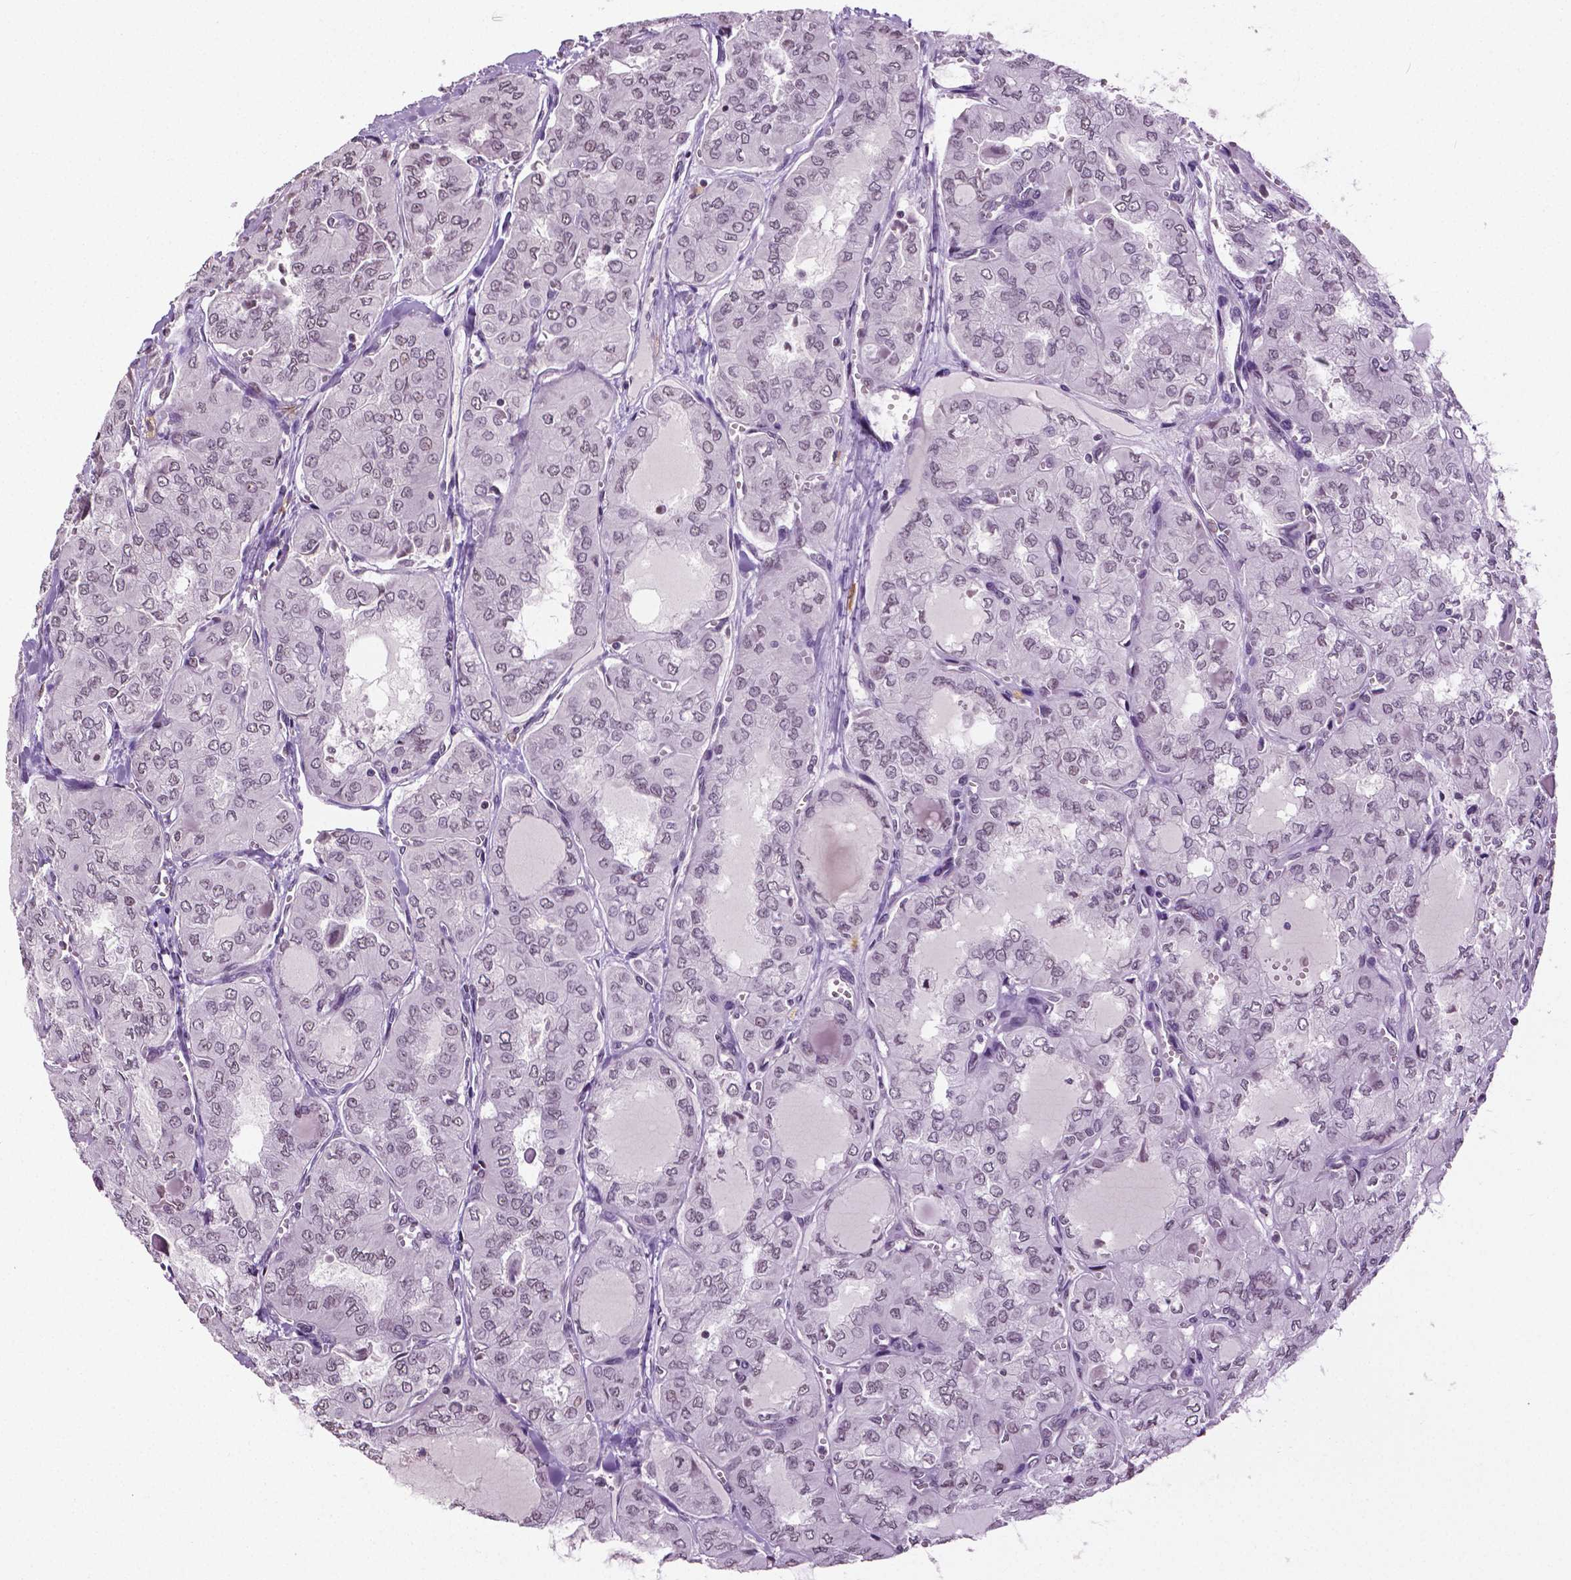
{"staining": {"intensity": "negative", "quantity": "none", "location": "none"}, "tissue": "thyroid cancer", "cell_type": "Tumor cells", "image_type": "cancer", "snomed": [{"axis": "morphology", "description": "Papillary adenocarcinoma, NOS"}, {"axis": "topography", "description": "Thyroid gland"}], "caption": "There is no significant positivity in tumor cells of thyroid cancer (papillary adenocarcinoma).", "gene": "DLX5", "patient": {"sex": "male", "age": 20}}